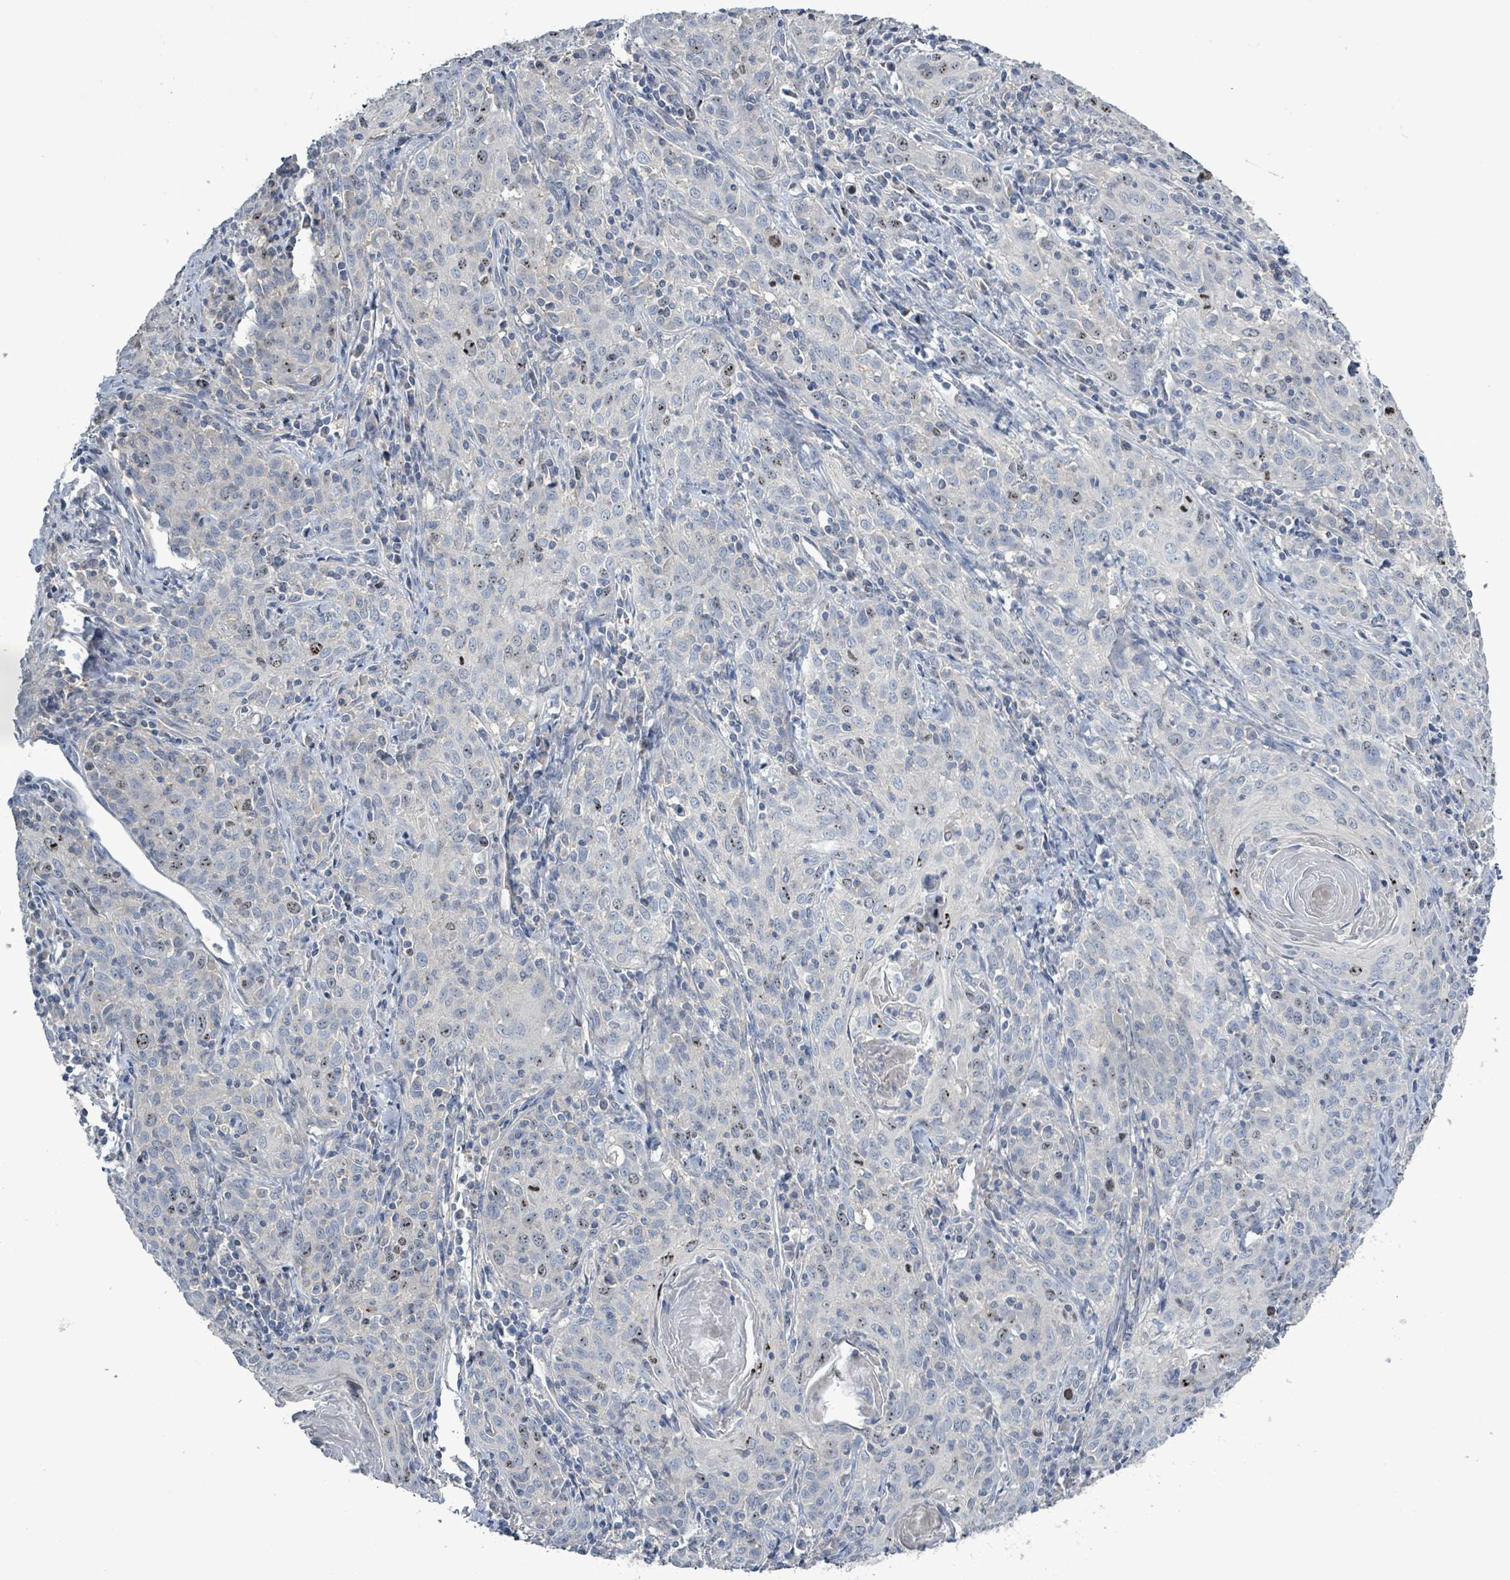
{"staining": {"intensity": "negative", "quantity": "none", "location": "none"}, "tissue": "cervical cancer", "cell_type": "Tumor cells", "image_type": "cancer", "snomed": [{"axis": "morphology", "description": "Squamous cell carcinoma, NOS"}, {"axis": "topography", "description": "Cervix"}], "caption": "This is an immunohistochemistry photomicrograph of human cervical cancer (squamous cell carcinoma). There is no expression in tumor cells.", "gene": "KRAS", "patient": {"sex": "female", "age": 57}}